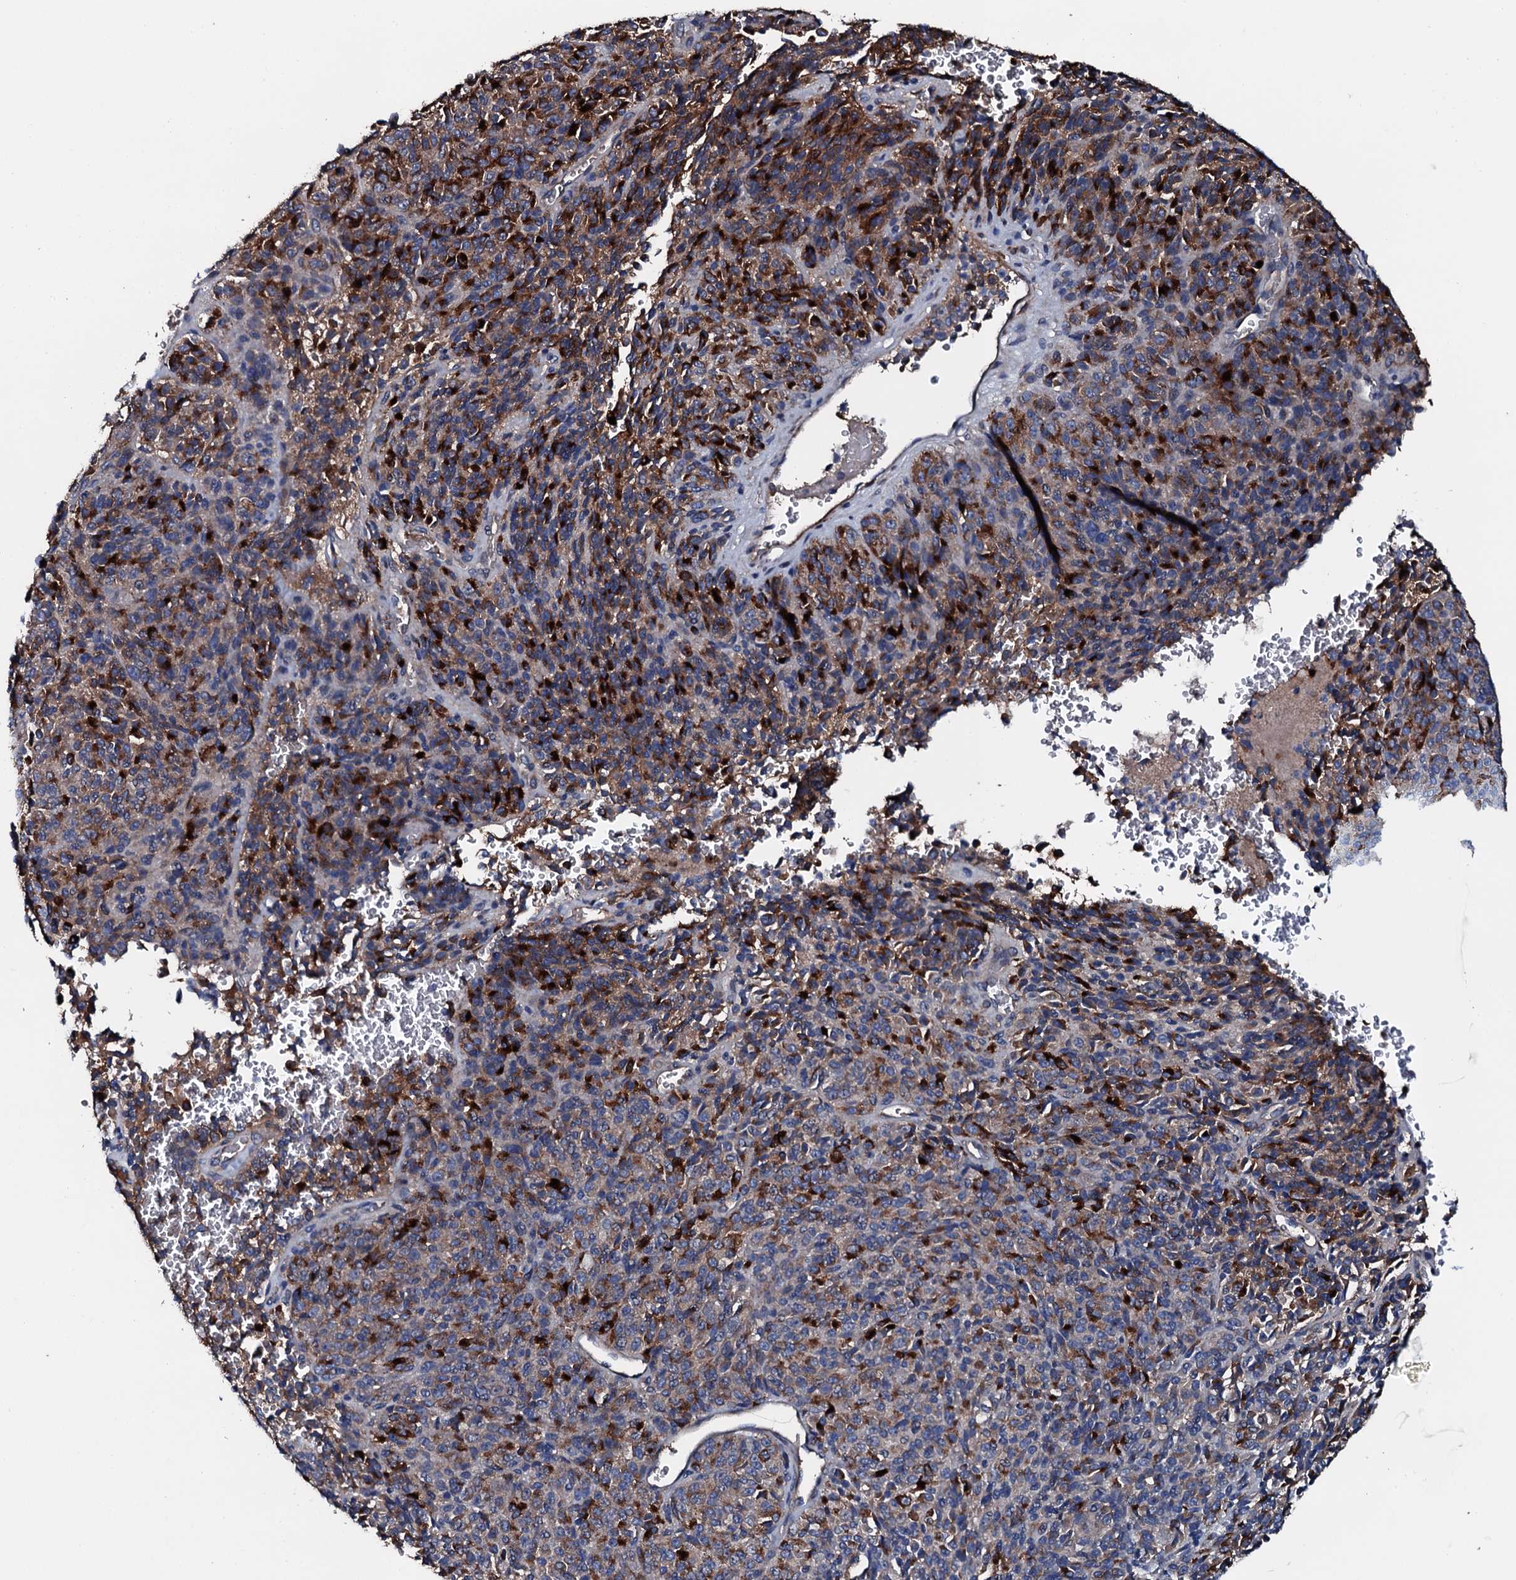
{"staining": {"intensity": "strong", "quantity": "25%-75%", "location": "cytoplasmic/membranous"}, "tissue": "melanoma", "cell_type": "Tumor cells", "image_type": "cancer", "snomed": [{"axis": "morphology", "description": "Malignant melanoma, Metastatic site"}, {"axis": "topography", "description": "Brain"}], "caption": "Immunohistochemistry (IHC) histopathology image of neoplastic tissue: melanoma stained using IHC shows high levels of strong protein expression localized specifically in the cytoplasmic/membranous of tumor cells, appearing as a cytoplasmic/membranous brown color.", "gene": "NEK1", "patient": {"sex": "female", "age": 56}}